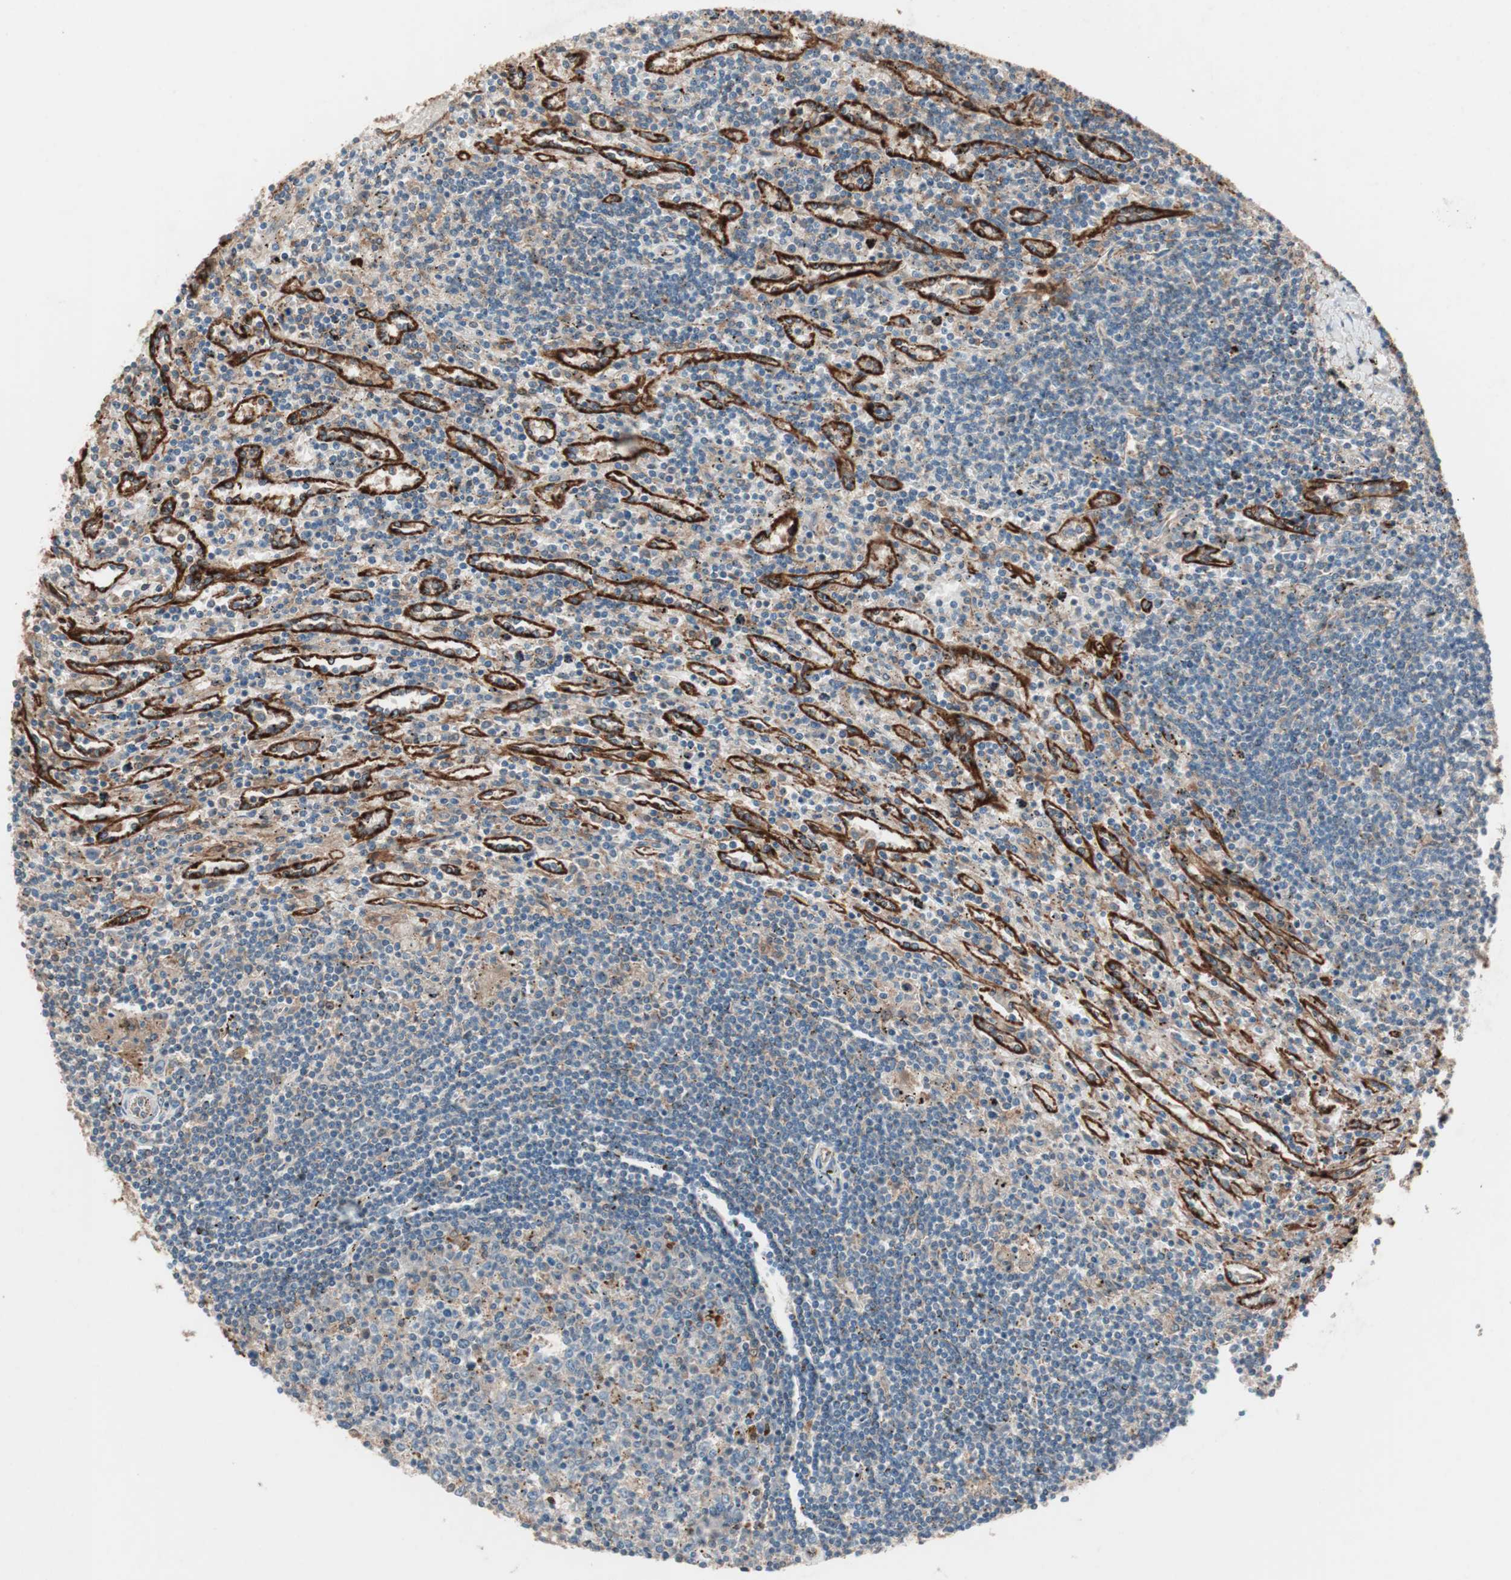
{"staining": {"intensity": "weak", "quantity": "25%-75%", "location": "cytoplasmic/membranous"}, "tissue": "lymphoma", "cell_type": "Tumor cells", "image_type": "cancer", "snomed": [{"axis": "morphology", "description": "Malignant lymphoma, non-Hodgkin's type, Low grade"}, {"axis": "topography", "description": "Spleen"}], "caption": "DAB immunohistochemical staining of human lymphoma reveals weak cytoplasmic/membranous protein positivity in approximately 25%-75% of tumor cells.", "gene": "STAB1", "patient": {"sex": "male", "age": 76}}